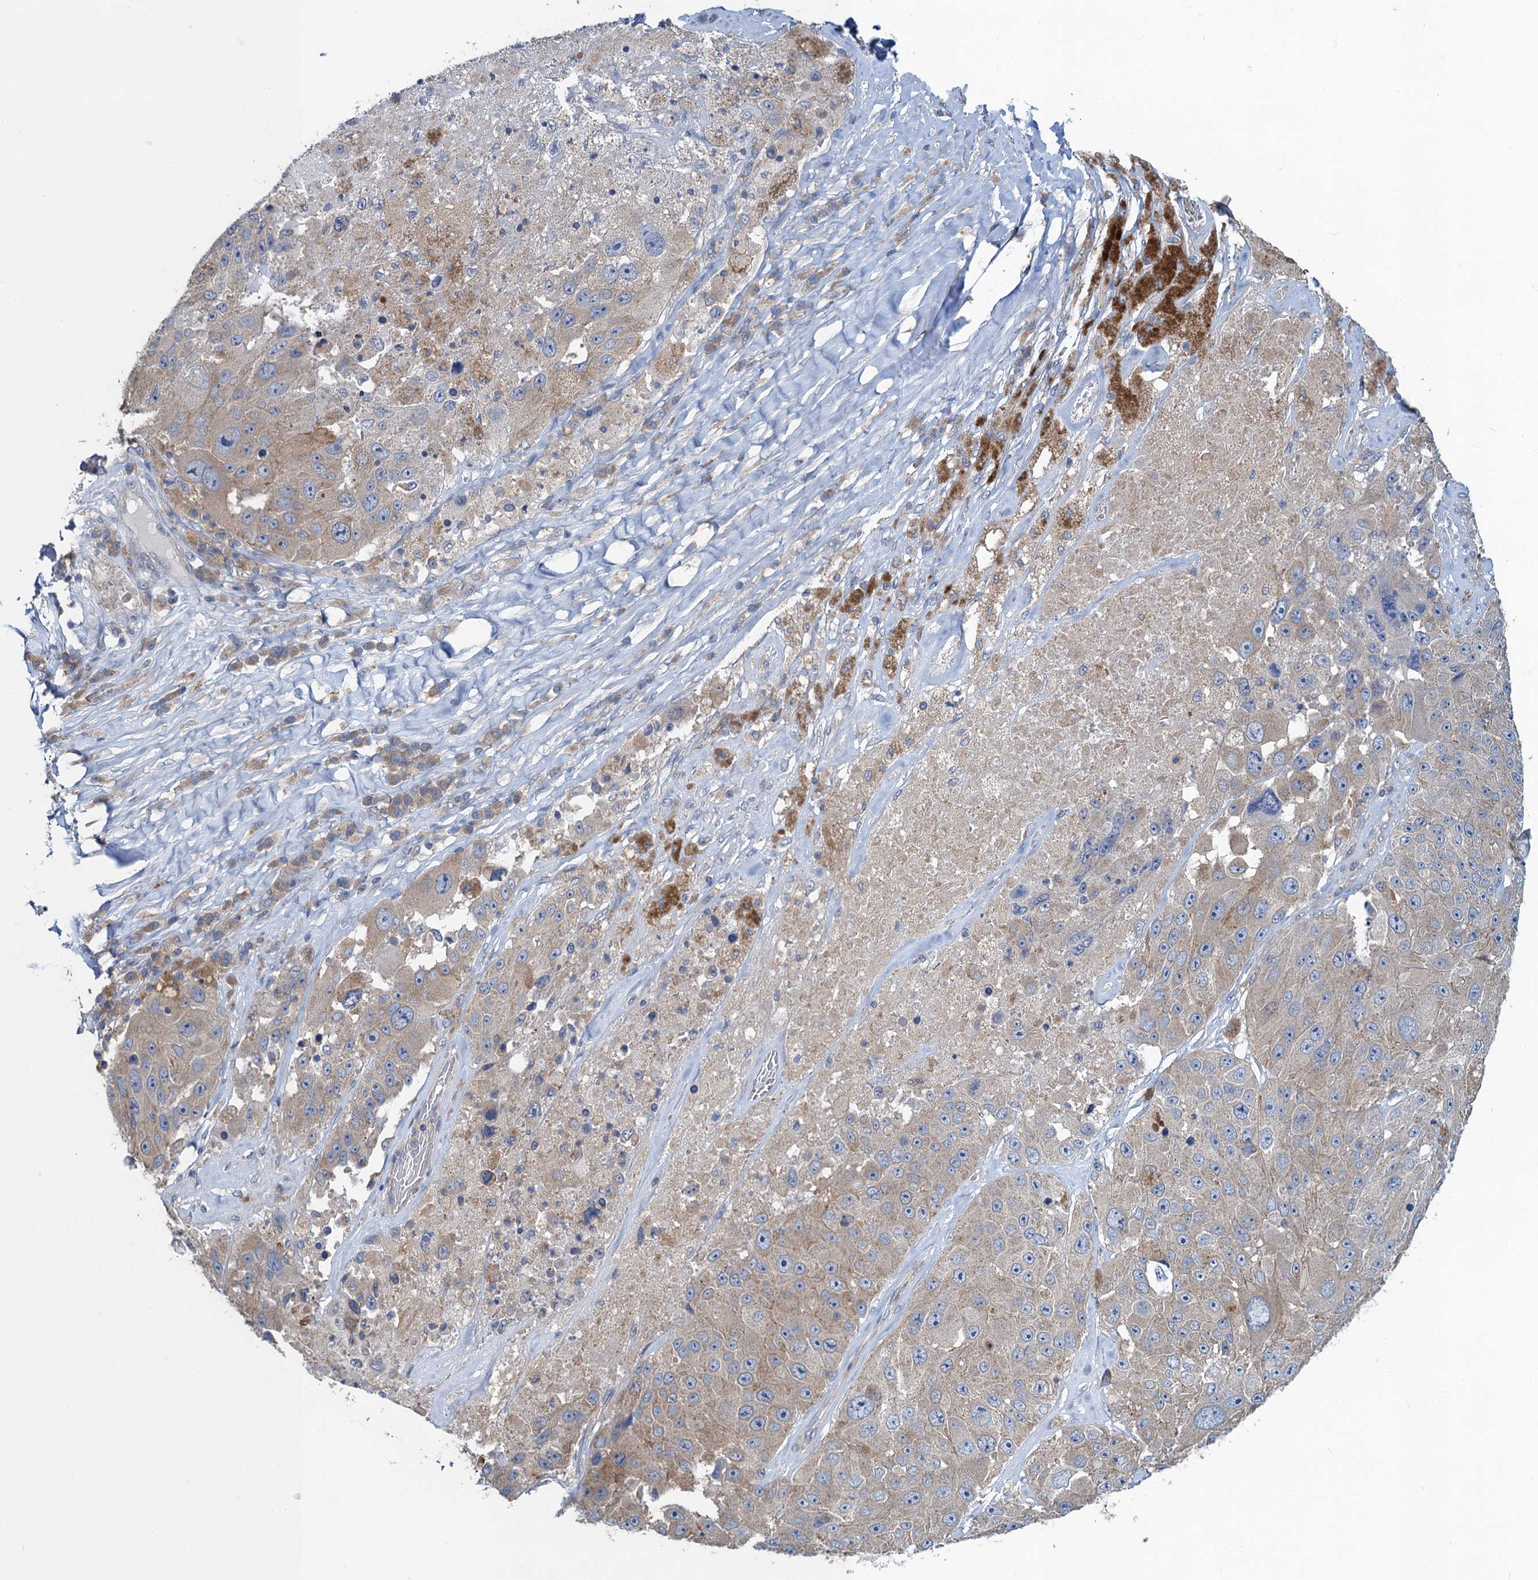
{"staining": {"intensity": "weak", "quantity": ">75%", "location": "cytoplasmic/membranous"}, "tissue": "melanoma", "cell_type": "Tumor cells", "image_type": "cancer", "snomed": [{"axis": "morphology", "description": "Malignant melanoma, Metastatic site"}, {"axis": "topography", "description": "Lymph node"}], "caption": "DAB (3,3'-diaminobenzidine) immunohistochemical staining of human malignant melanoma (metastatic site) reveals weak cytoplasmic/membranous protein expression in about >75% of tumor cells. (Stains: DAB (3,3'-diaminobenzidine) in brown, nuclei in blue, Microscopy: brightfield microscopy at high magnification).", "gene": "SNAP29", "patient": {"sex": "male", "age": 62}}